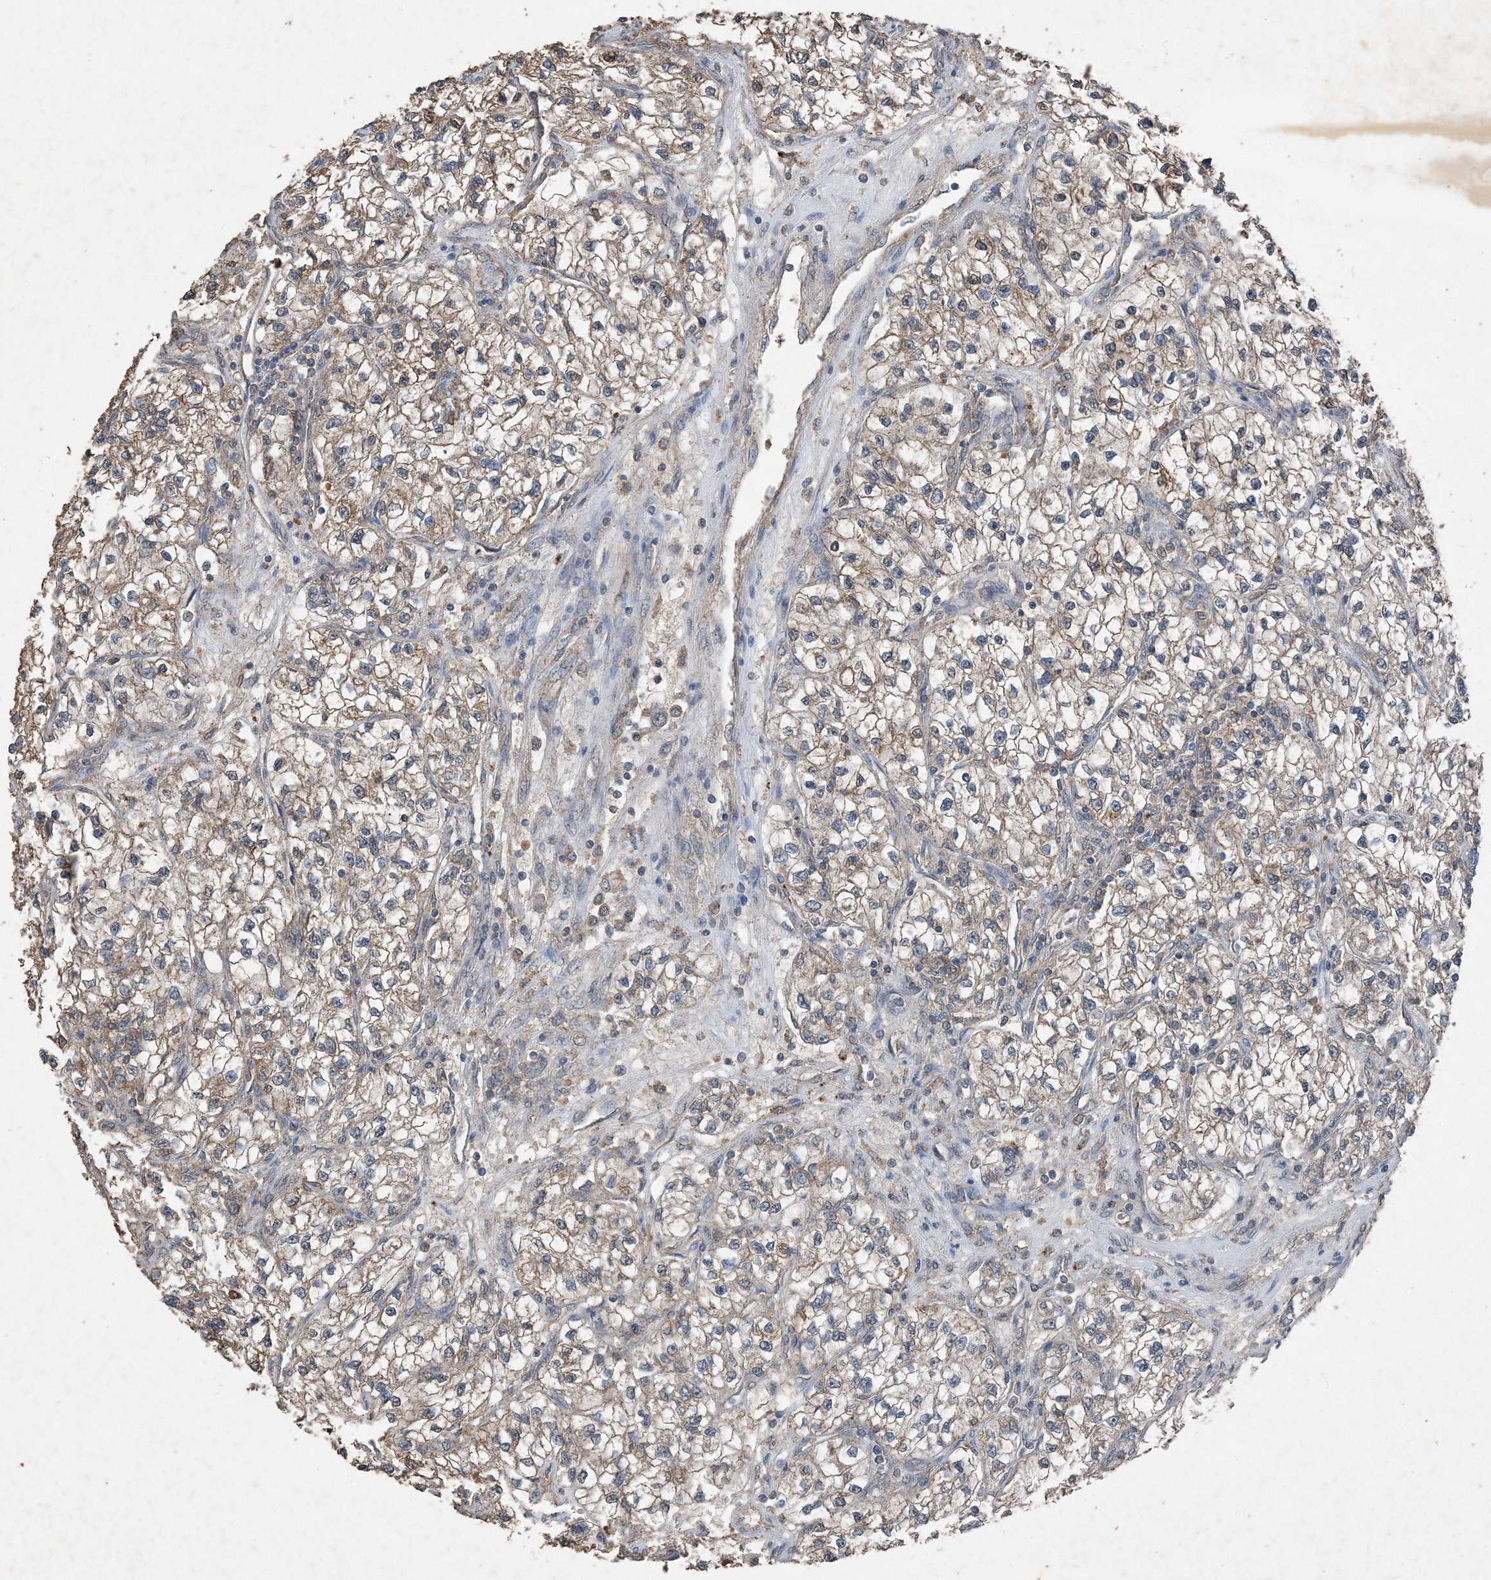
{"staining": {"intensity": "moderate", "quantity": ">75%", "location": "cytoplasmic/membranous"}, "tissue": "renal cancer", "cell_type": "Tumor cells", "image_type": "cancer", "snomed": [{"axis": "morphology", "description": "Adenocarcinoma, NOS"}, {"axis": "topography", "description": "Kidney"}], "caption": "The immunohistochemical stain labels moderate cytoplasmic/membranous expression in tumor cells of renal cancer (adenocarcinoma) tissue.", "gene": "FCN3", "patient": {"sex": "female", "age": 57}}